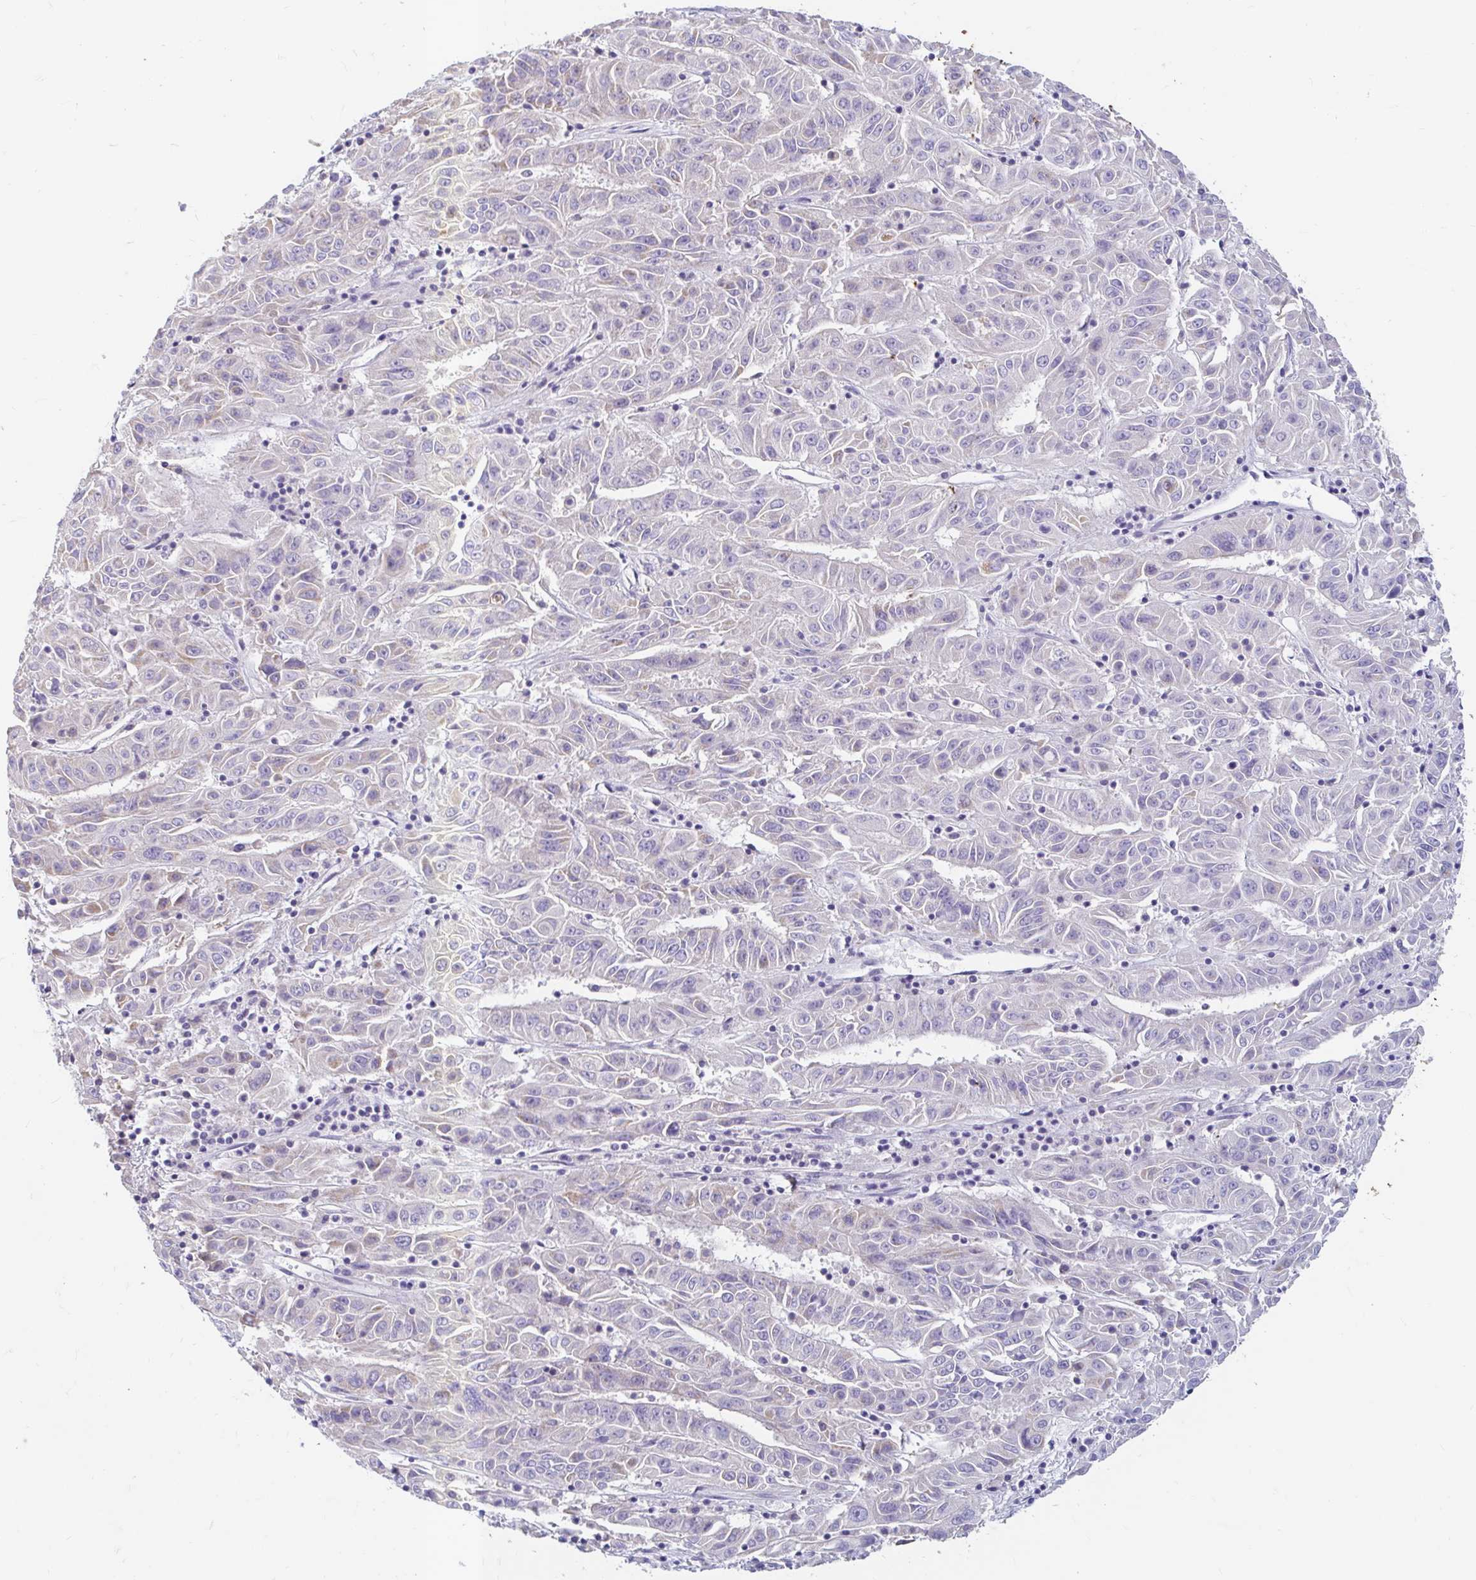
{"staining": {"intensity": "negative", "quantity": "none", "location": "none"}, "tissue": "pancreatic cancer", "cell_type": "Tumor cells", "image_type": "cancer", "snomed": [{"axis": "morphology", "description": "Adenocarcinoma, NOS"}, {"axis": "topography", "description": "Pancreas"}], "caption": "There is no significant positivity in tumor cells of pancreatic adenocarcinoma.", "gene": "ADH1A", "patient": {"sex": "male", "age": 63}}